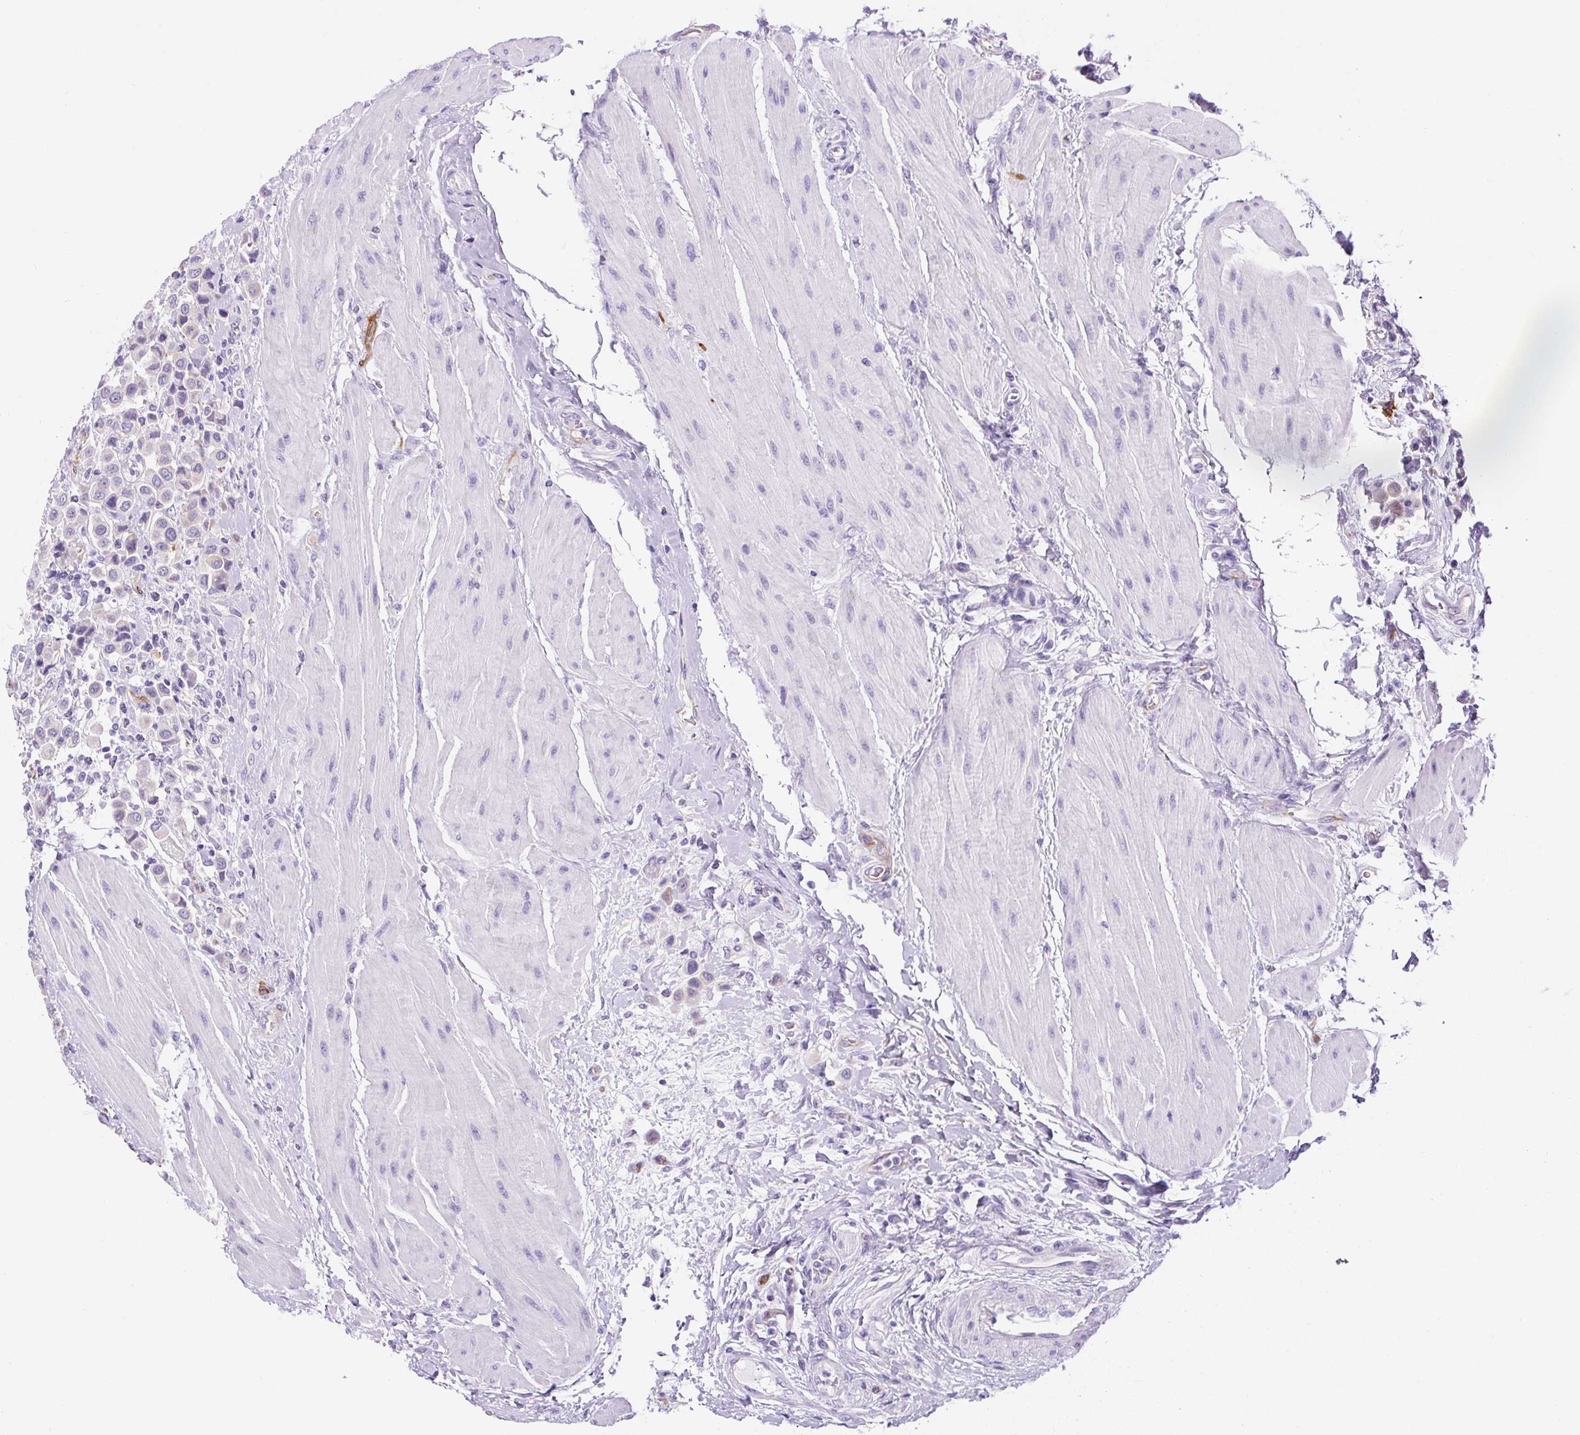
{"staining": {"intensity": "negative", "quantity": "none", "location": "none"}, "tissue": "urothelial cancer", "cell_type": "Tumor cells", "image_type": "cancer", "snomed": [{"axis": "morphology", "description": "Urothelial carcinoma, High grade"}, {"axis": "topography", "description": "Urinary bladder"}], "caption": "Immunohistochemistry of human high-grade urothelial carcinoma demonstrates no positivity in tumor cells.", "gene": "ASB4", "patient": {"sex": "male", "age": 50}}